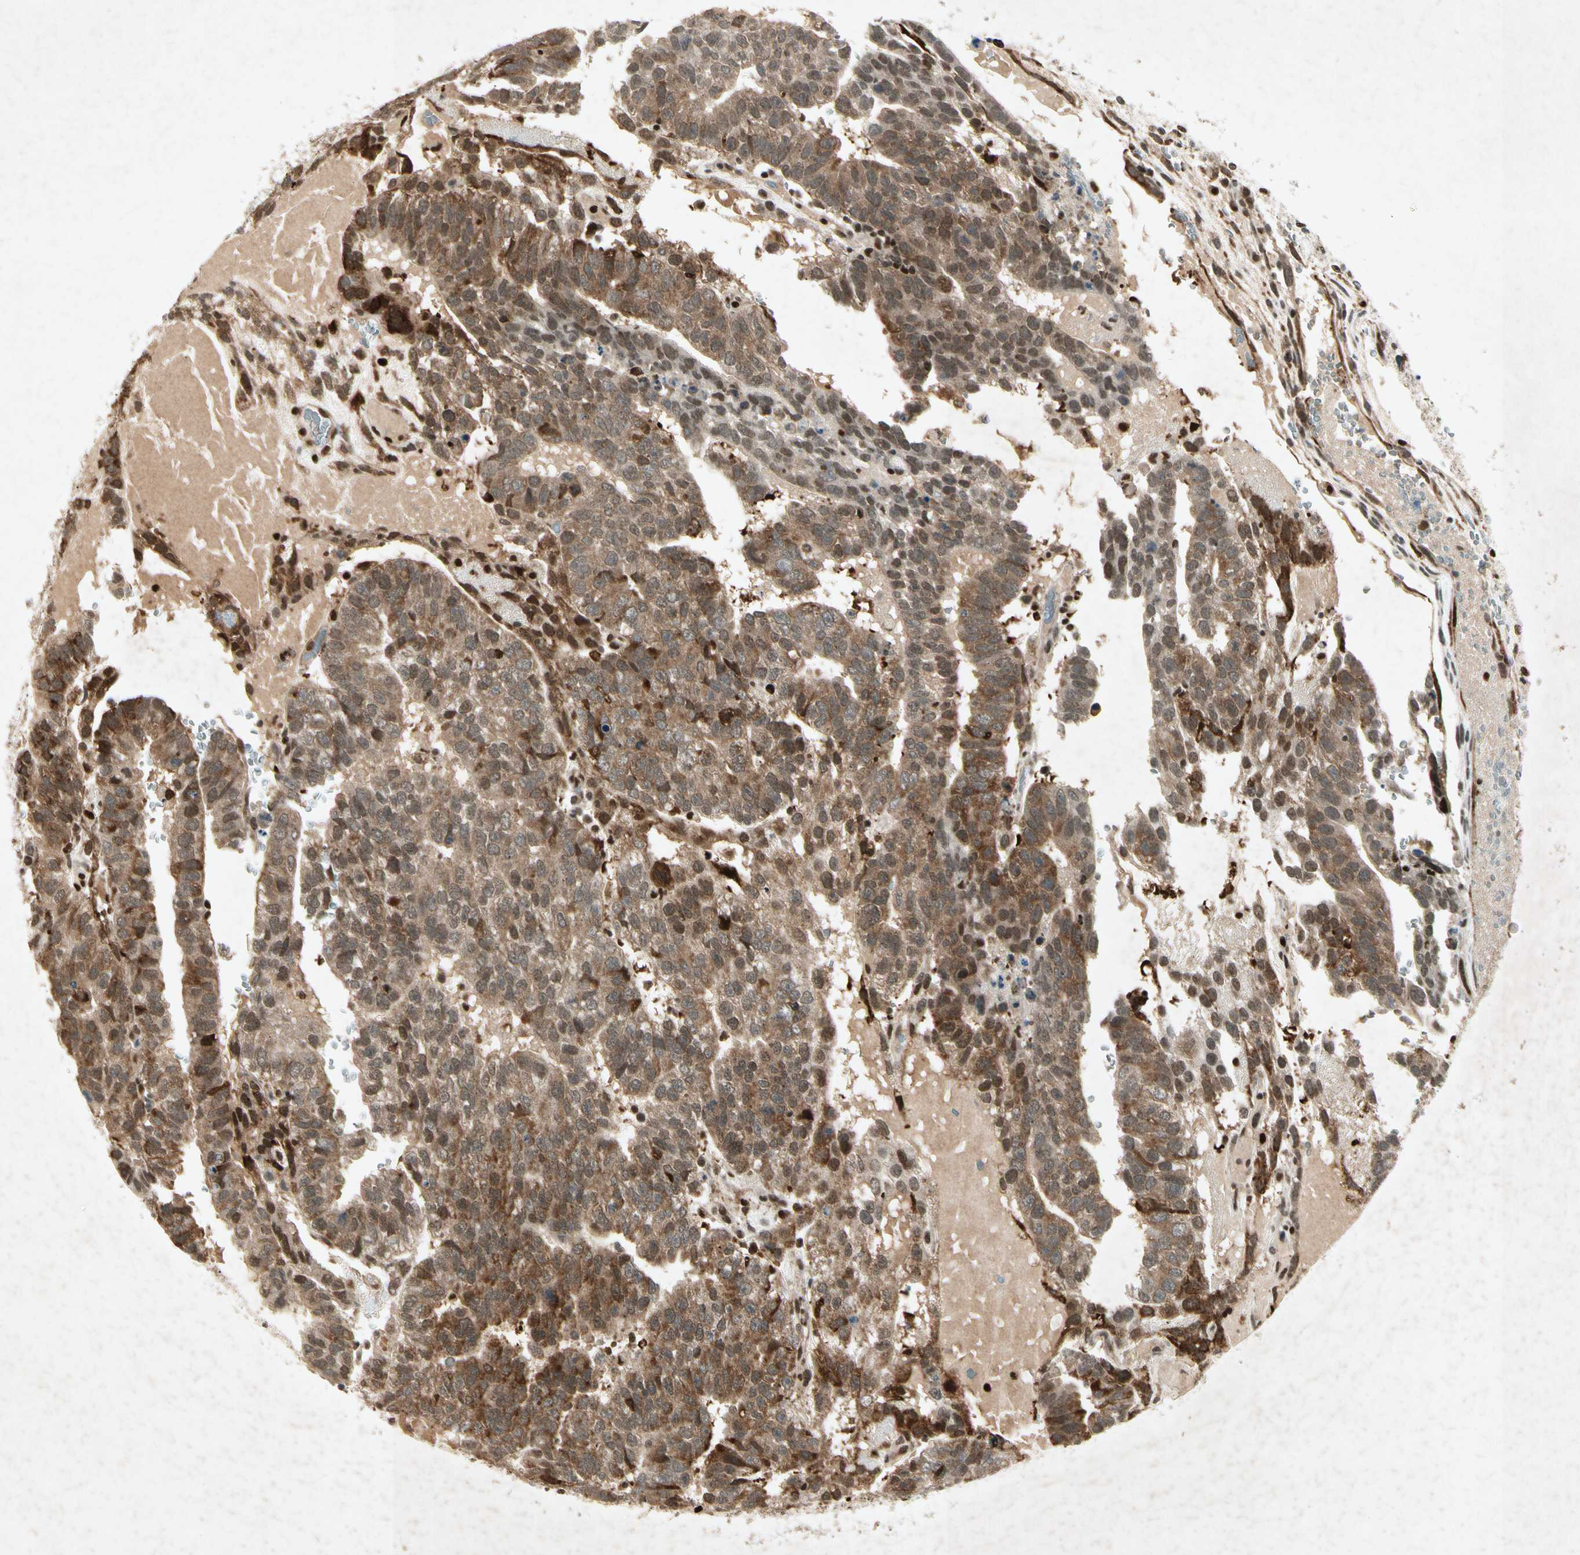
{"staining": {"intensity": "strong", "quantity": ">75%", "location": "cytoplasmic/membranous,nuclear"}, "tissue": "testis cancer", "cell_type": "Tumor cells", "image_type": "cancer", "snomed": [{"axis": "morphology", "description": "Seminoma, NOS"}, {"axis": "morphology", "description": "Carcinoma, Embryonal, NOS"}, {"axis": "topography", "description": "Testis"}], "caption": "An image of testis cancer (embryonal carcinoma) stained for a protein reveals strong cytoplasmic/membranous and nuclear brown staining in tumor cells. (Stains: DAB in brown, nuclei in blue, Microscopy: brightfield microscopy at high magnification).", "gene": "RNF43", "patient": {"sex": "male", "age": 52}}